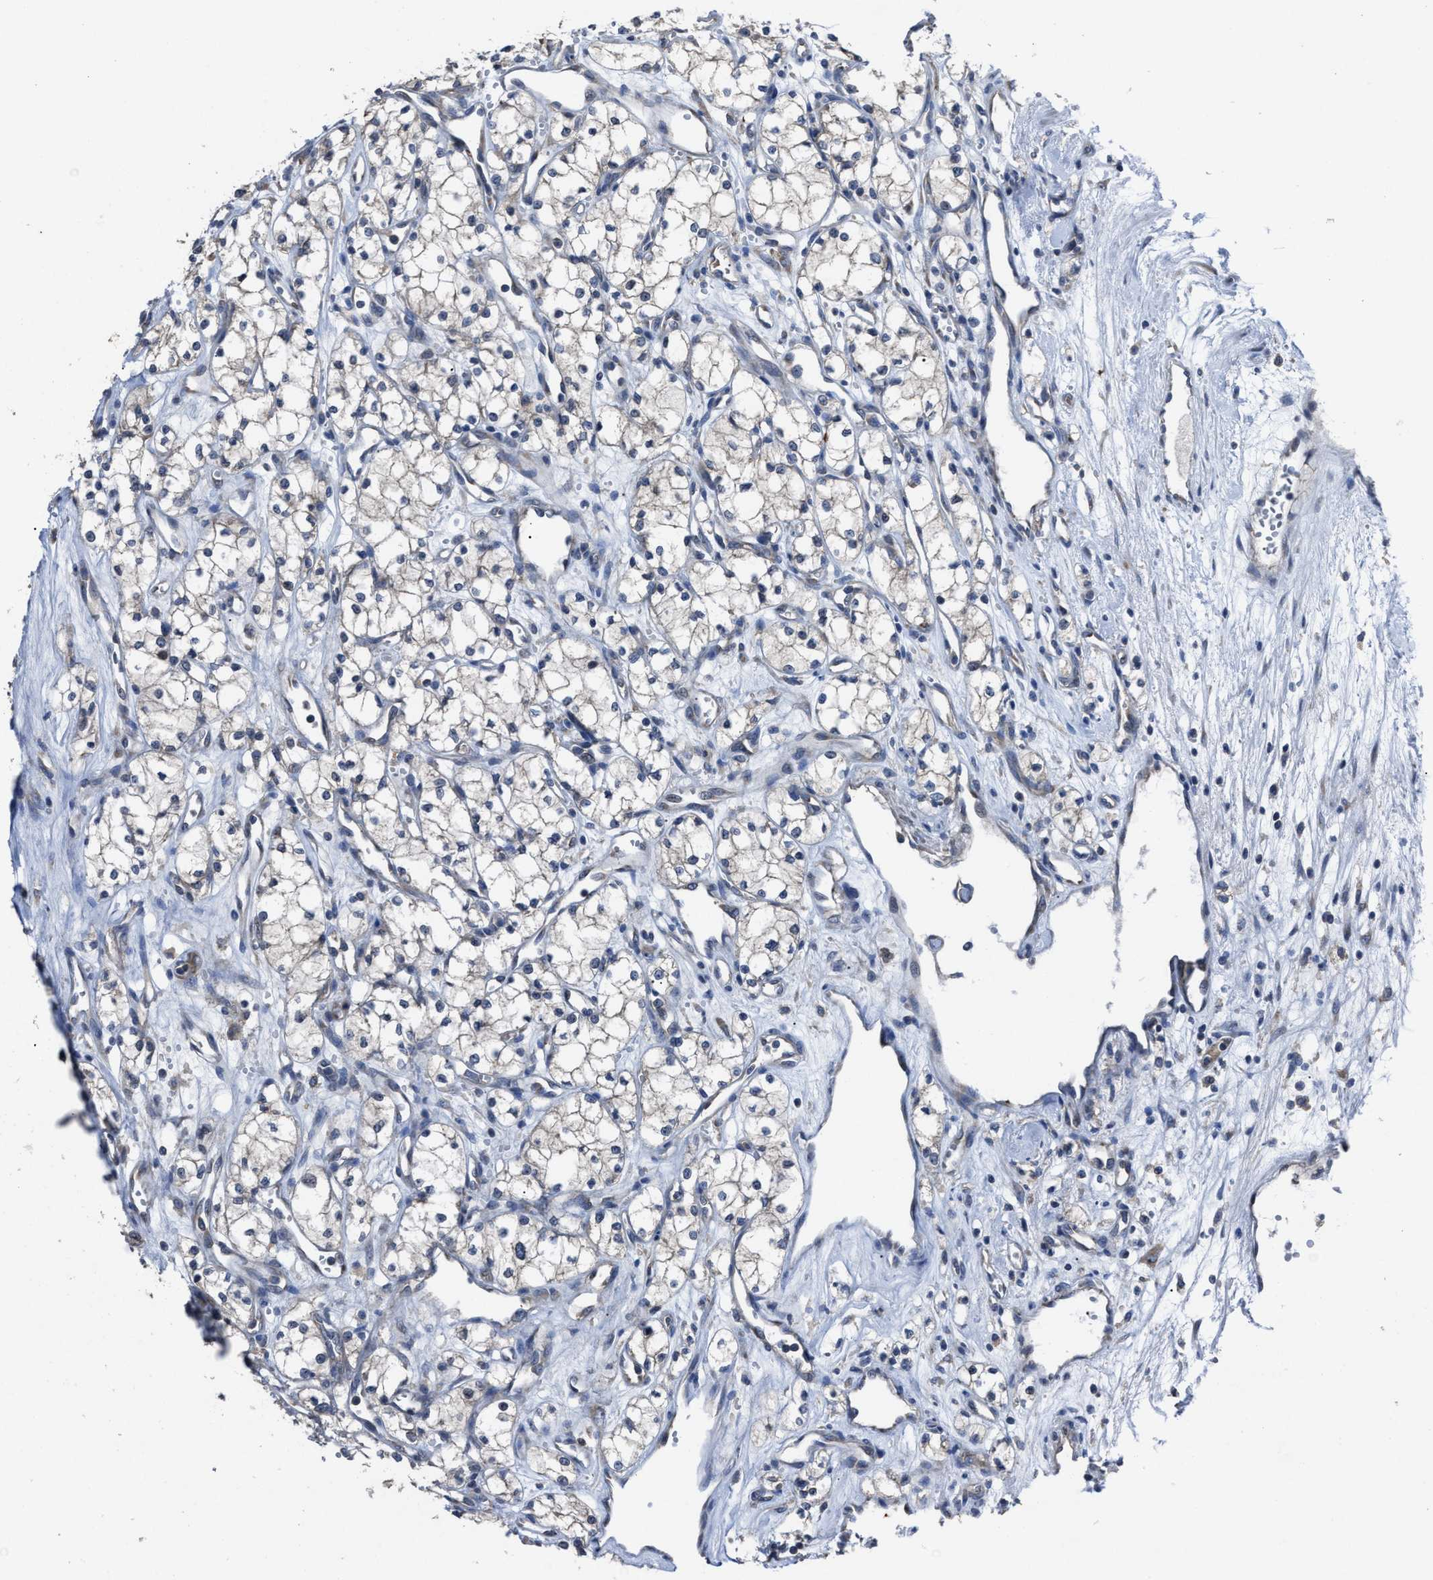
{"staining": {"intensity": "negative", "quantity": "none", "location": "none"}, "tissue": "renal cancer", "cell_type": "Tumor cells", "image_type": "cancer", "snomed": [{"axis": "morphology", "description": "Adenocarcinoma, NOS"}, {"axis": "topography", "description": "Kidney"}], "caption": "A histopathology image of human renal cancer is negative for staining in tumor cells.", "gene": "UPF1", "patient": {"sex": "male", "age": 59}}